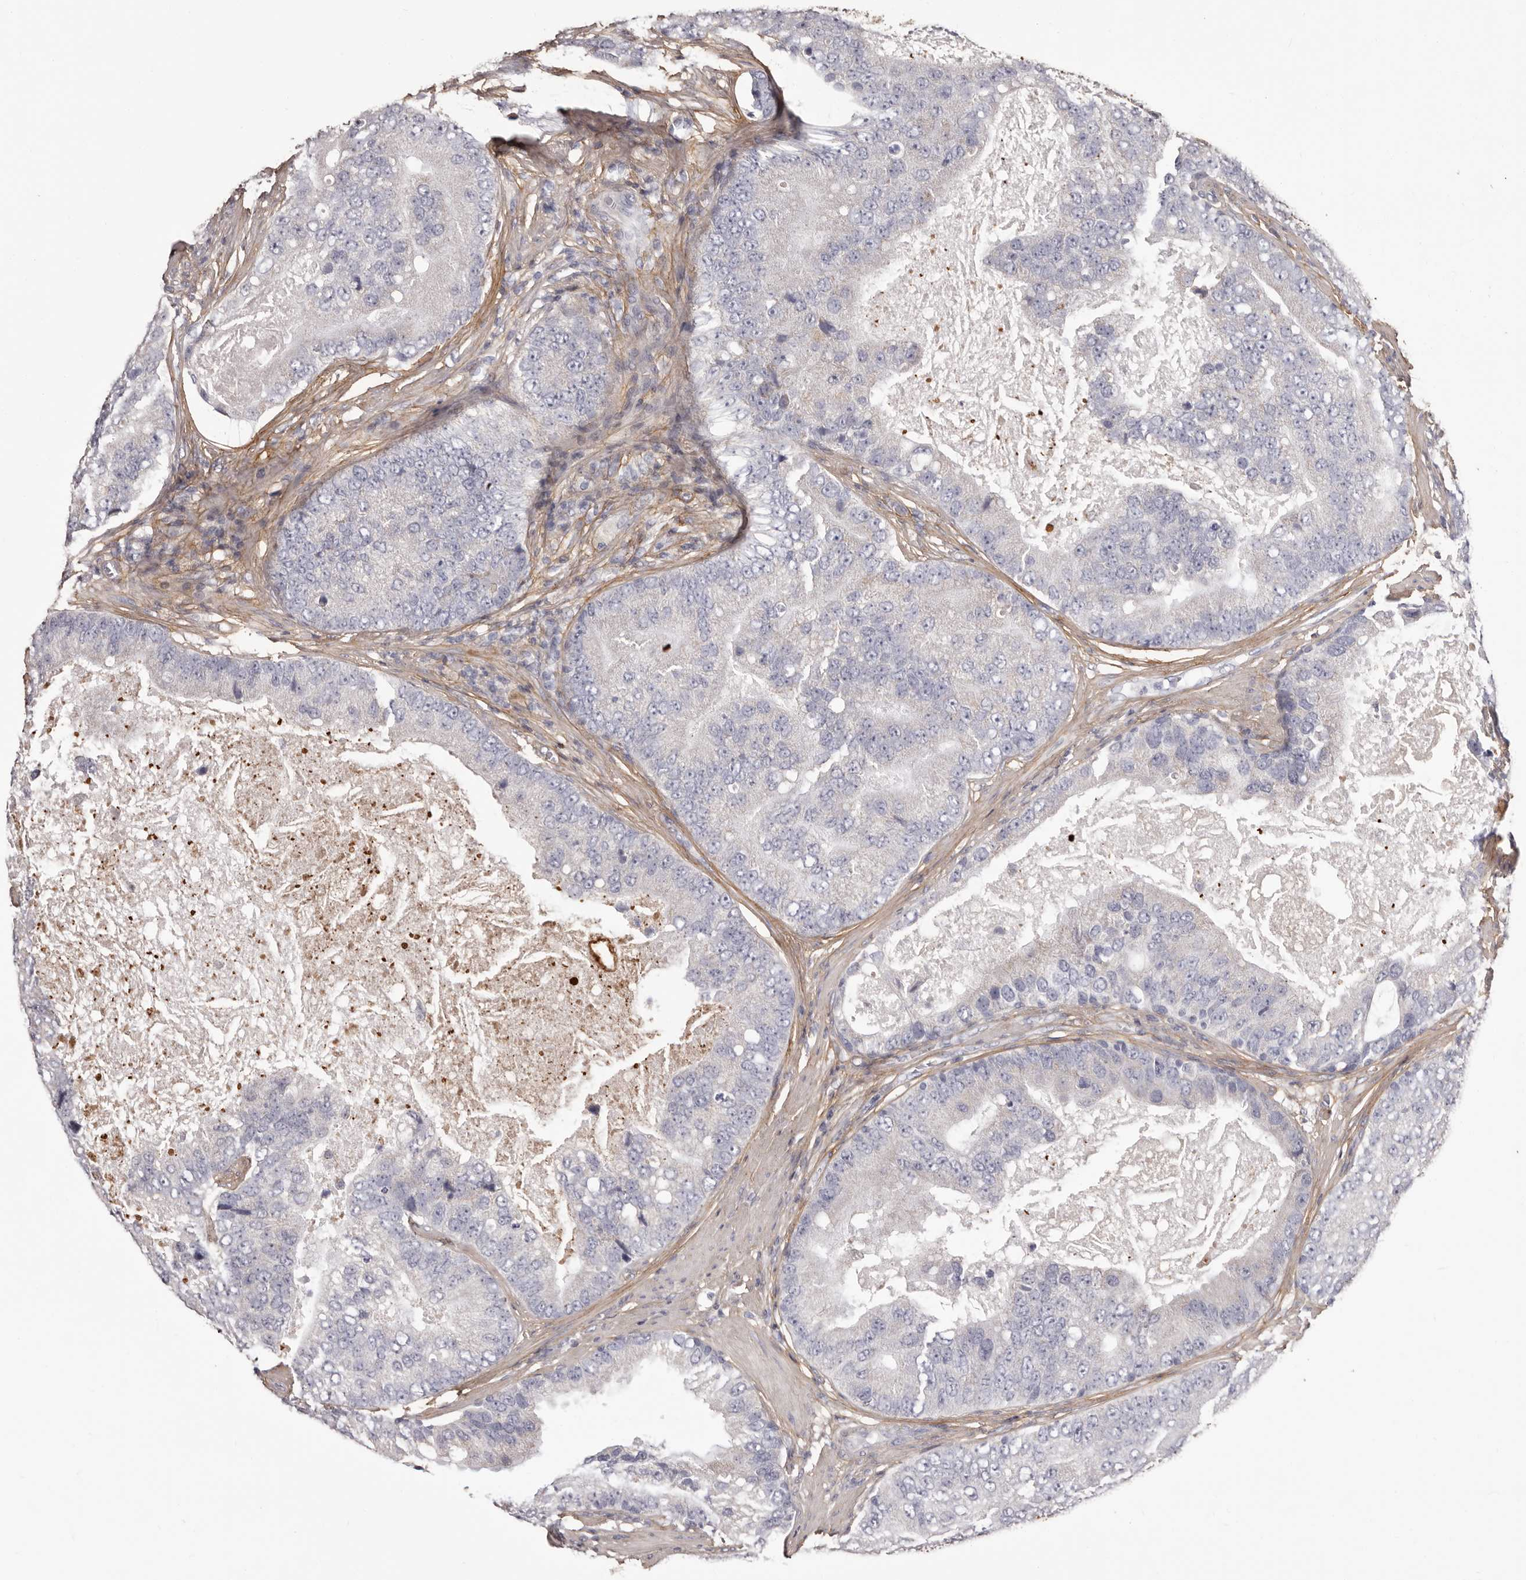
{"staining": {"intensity": "negative", "quantity": "none", "location": "none"}, "tissue": "prostate cancer", "cell_type": "Tumor cells", "image_type": "cancer", "snomed": [{"axis": "morphology", "description": "Adenocarcinoma, High grade"}, {"axis": "topography", "description": "Prostate"}], "caption": "High-grade adenocarcinoma (prostate) stained for a protein using immunohistochemistry (IHC) demonstrates no staining tumor cells.", "gene": "COL6A1", "patient": {"sex": "male", "age": 70}}